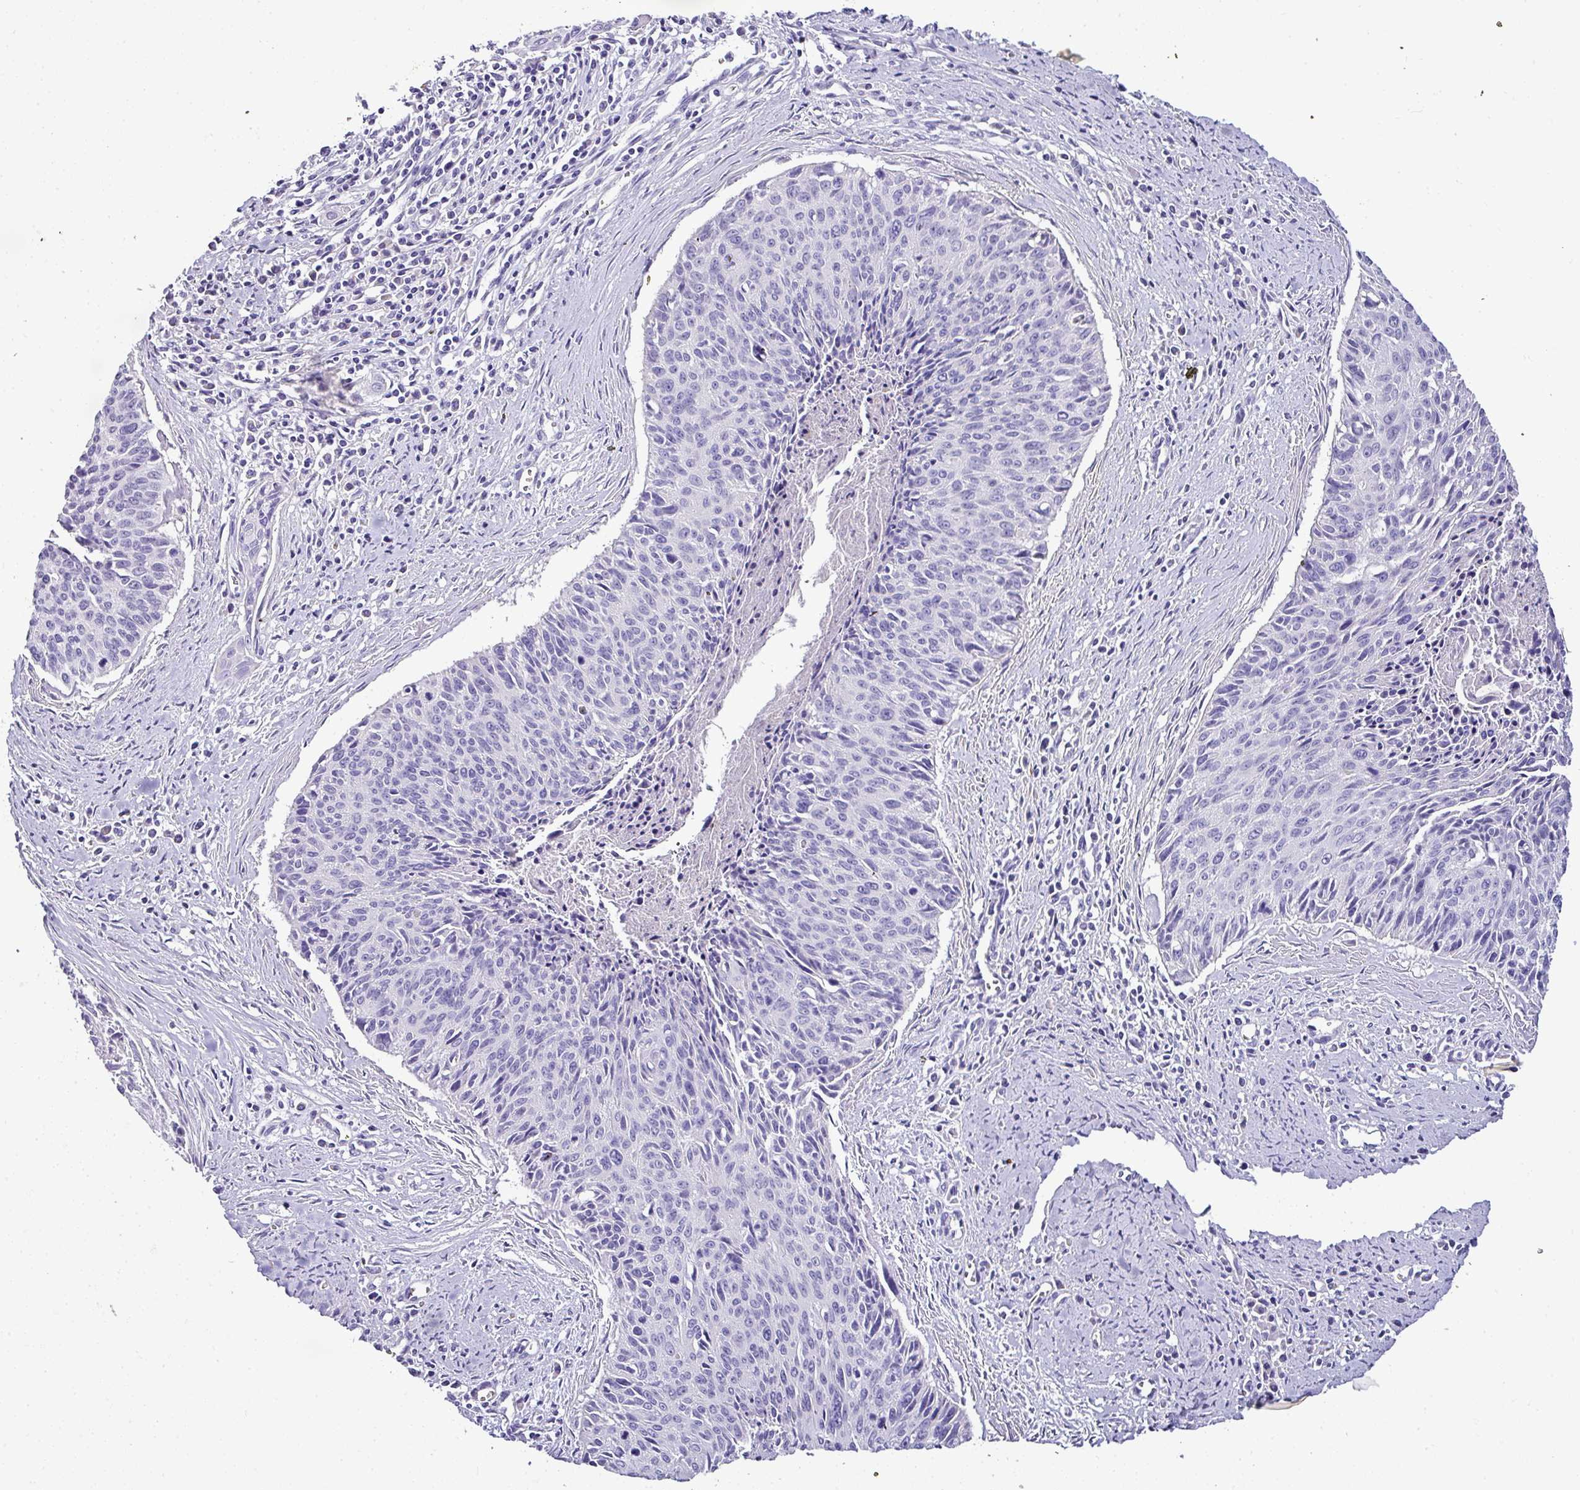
{"staining": {"intensity": "negative", "quantity": "none", "location": "none"}, "tissue": "cervical cancer", "cell_type": "Tumor cells", "image_type": "cancer", "snomed": [{"axis": "morphology", "description": "Squamous cell carcinoma, NOS"}, {"axis": "topography", "description": "Cervix"}], "caption": "Cervical cancer was stained to show a protein in brown. There is no significant positivity in tumor cells.", "gene": "NAPSA", "patient": {"sex": "female", "age": 55}}